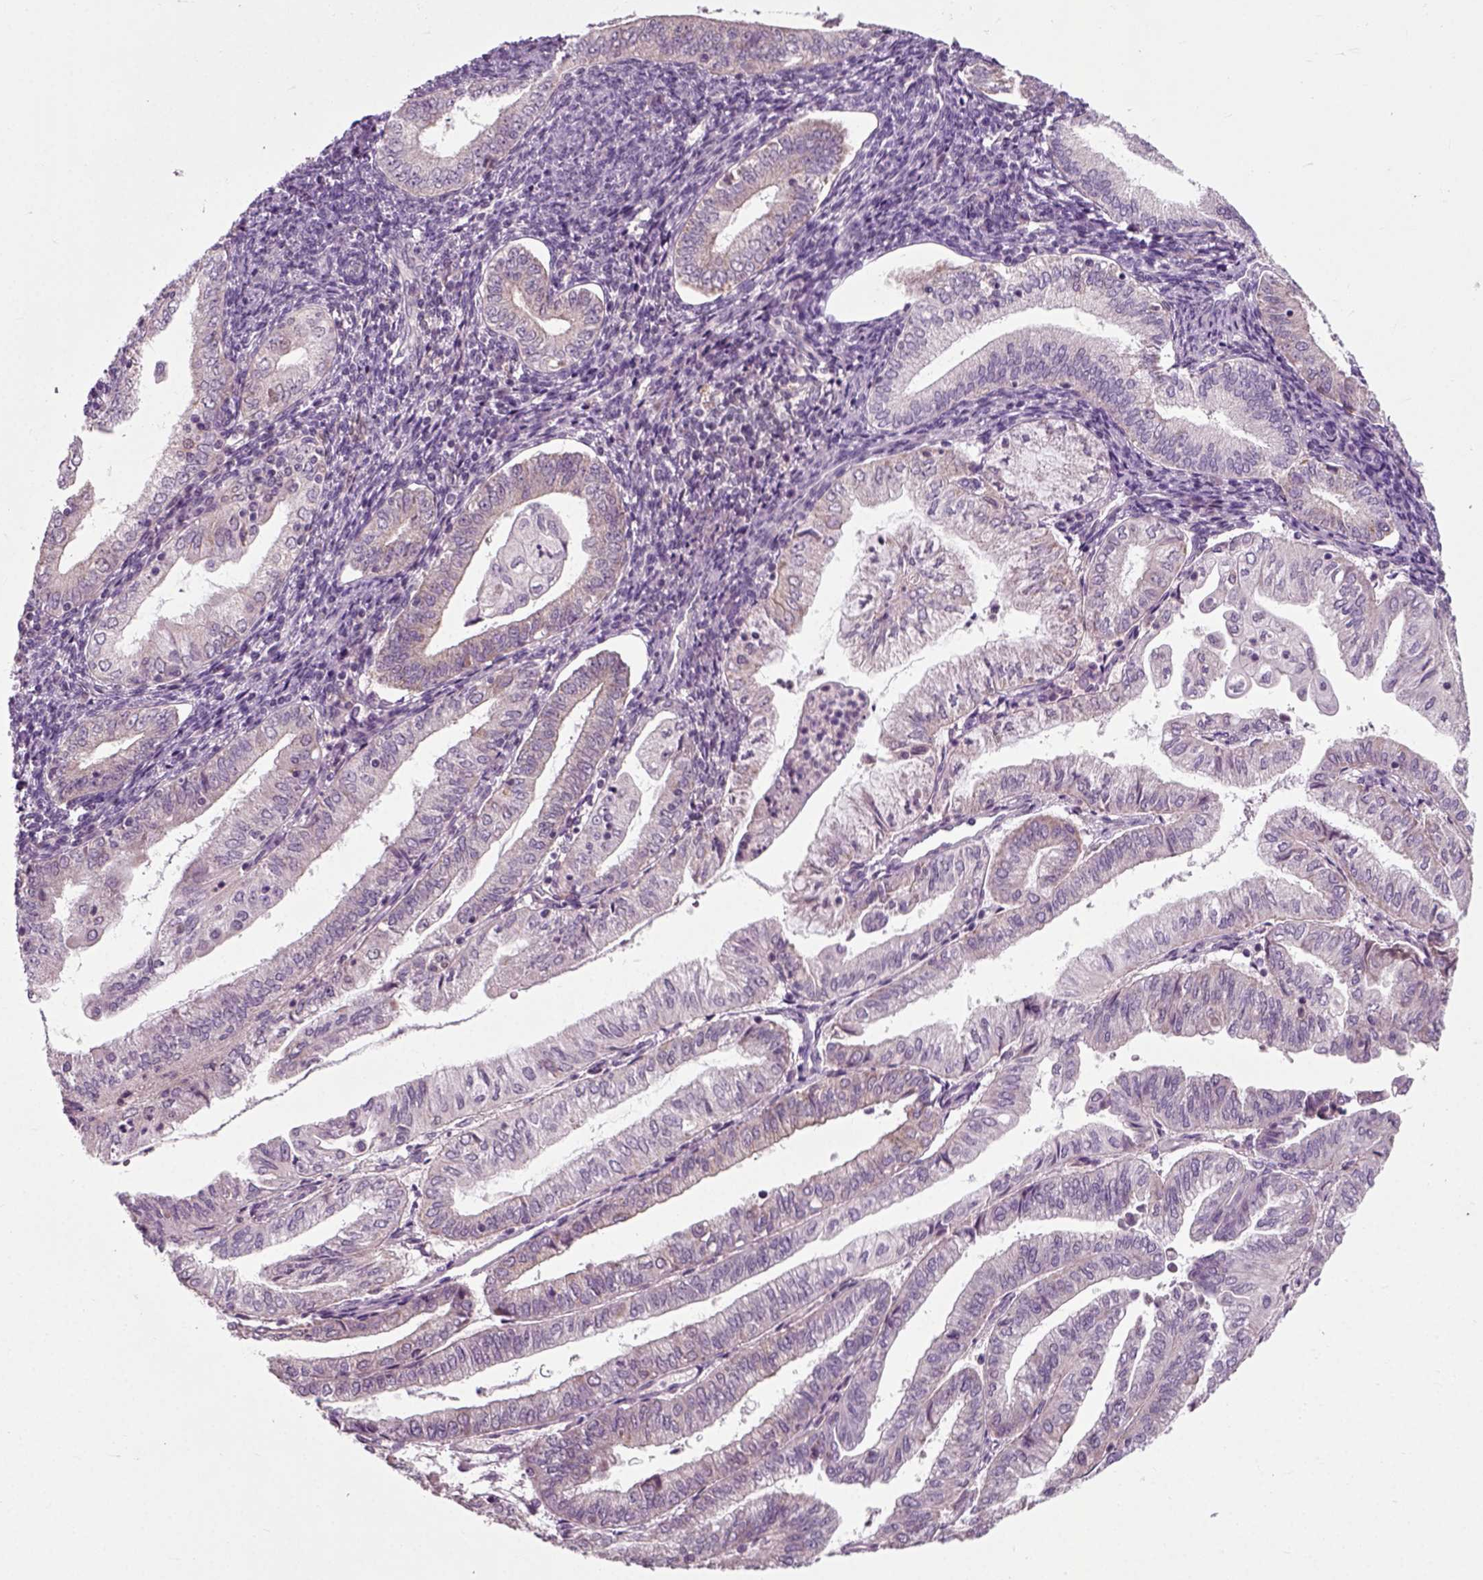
{"staining": {"intensity": "weak", "quantity": "<25%", "location": "cytoplasmic/membranous"}, "tissue": "endometrial cancer", "cell_type": "Tumor cells", "image_type": "cancer", "snomed": [{"axis": "morphology", "description": "Adenocarcinoma, NOS"}, {"axis": "topography", "description": "Endometrium"}], "caption": "Photomicrograph shows no significant protein staining in tumor cells of endometrial cancer. Brightfield microscopy of IHC stained with DAB (brown) and hematoxylin (blue), captured at high magnification.", "gene": "RND2", "patient": {"sex": "female", "age": 55}}